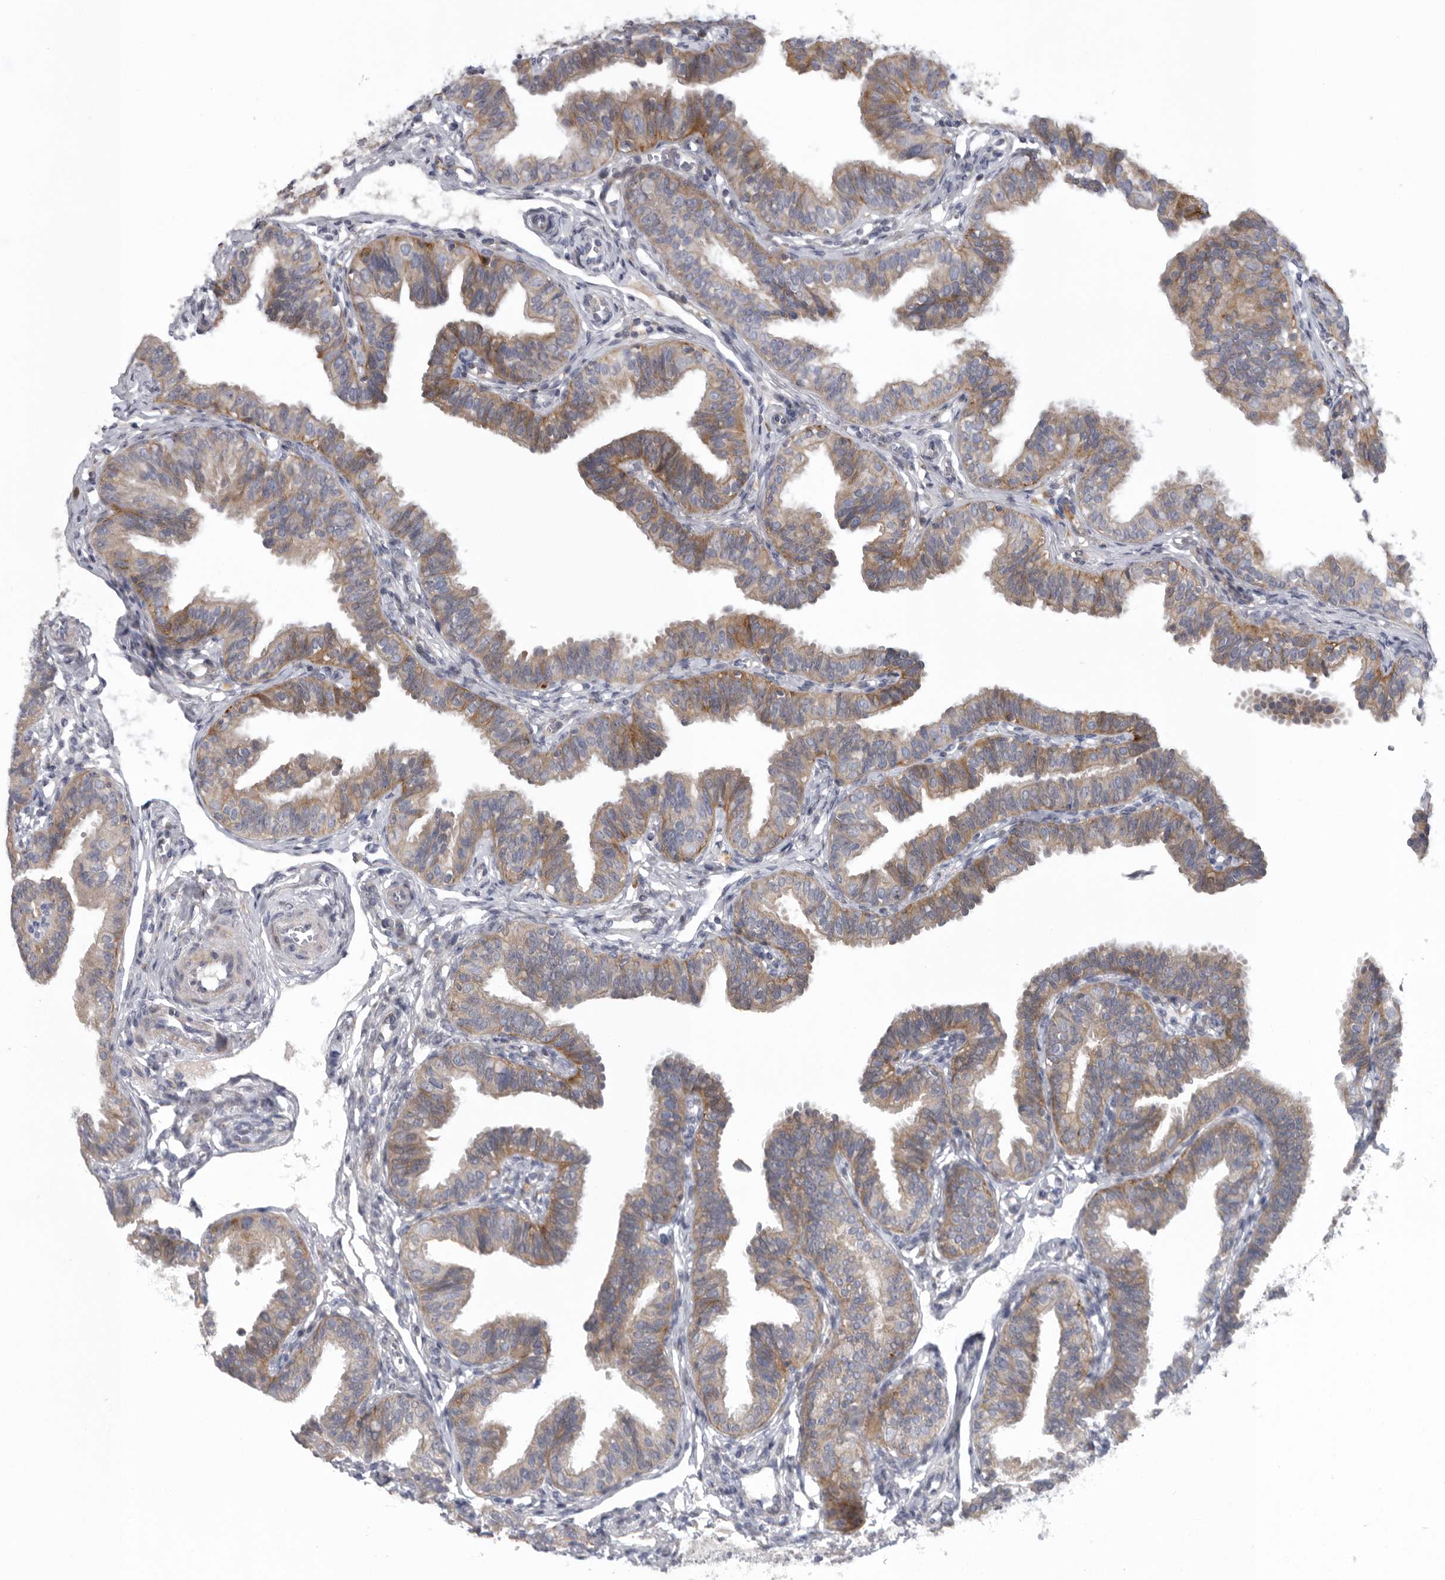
{"staining": {"intensity": "moderate", "quantity": ">75%", "location": "cytoplasmic/membranous"}, "tissue": "fallopian tube", "cell_type": "Glandular cells", "image_type": "normal", "snomed": [{"axis": "morphology", "description": "Normal tissue, NOS"}, {"axis": "topography", "description": "Fallopian tube"}], "caption": "High-power microscopy captured an IHC micrograph of unremarkable fallopian tube, revealing moderate cytoplasmic/membranous expression in about >75% of glandular cells.", "gene": "USP24", "patient": {"sex": "female", "age": 35}}